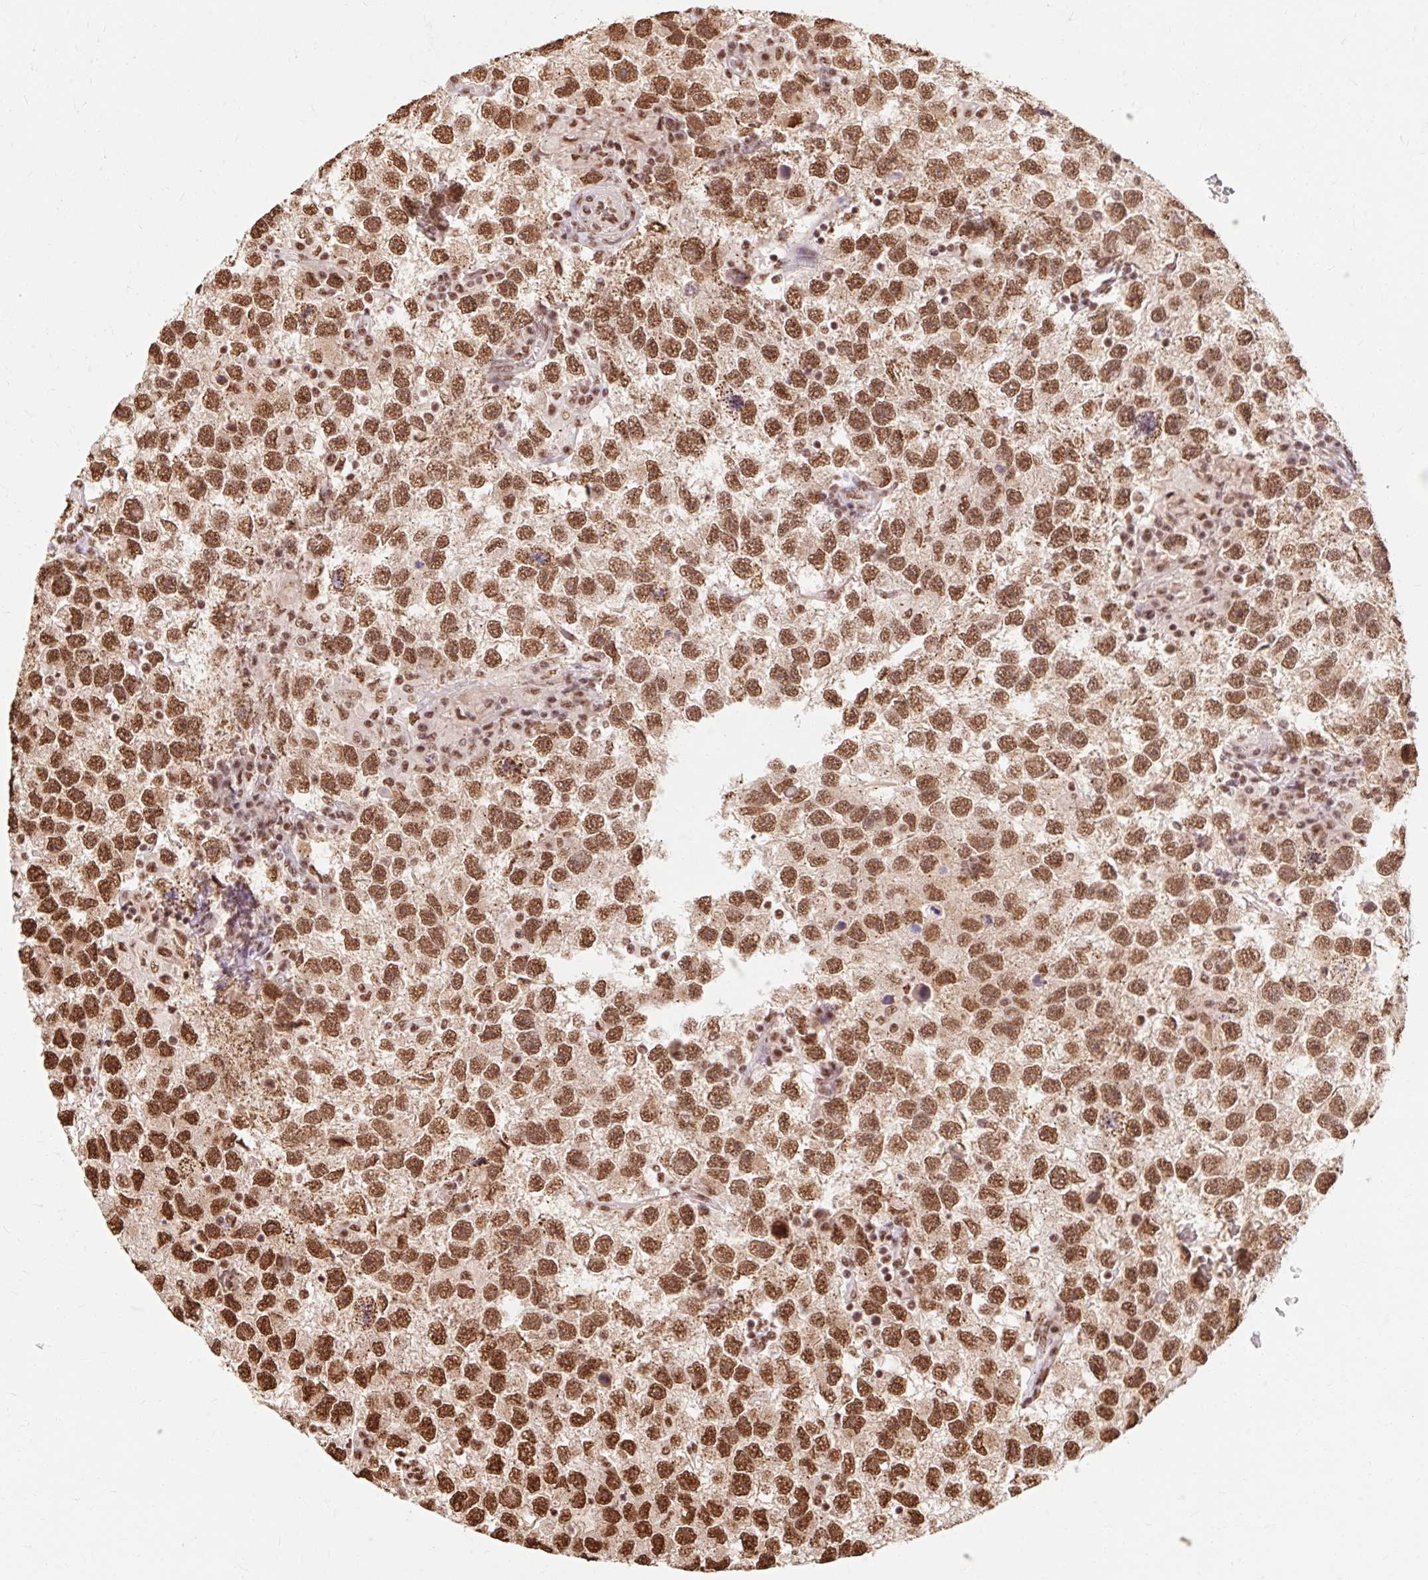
{"staining": {"intensity": "moderate", "quantity": ">75%", "location": "nuclear"}, "tissue": "testis cancer", "cell_type": "Tumor cells", "image_type": "cancer", "snomed": [{"axis": "morphology", "description": "Seminoma, NOS"}, {"axis": "topography", "description": "Testis"}], "caption": "Immunohistochemical staining of human testis seminoma reveals moderate nuclear protein staining in about >75% of tumor cells.", "gene": "BICRA", "patient": {"sex": "male", "age": 26}}